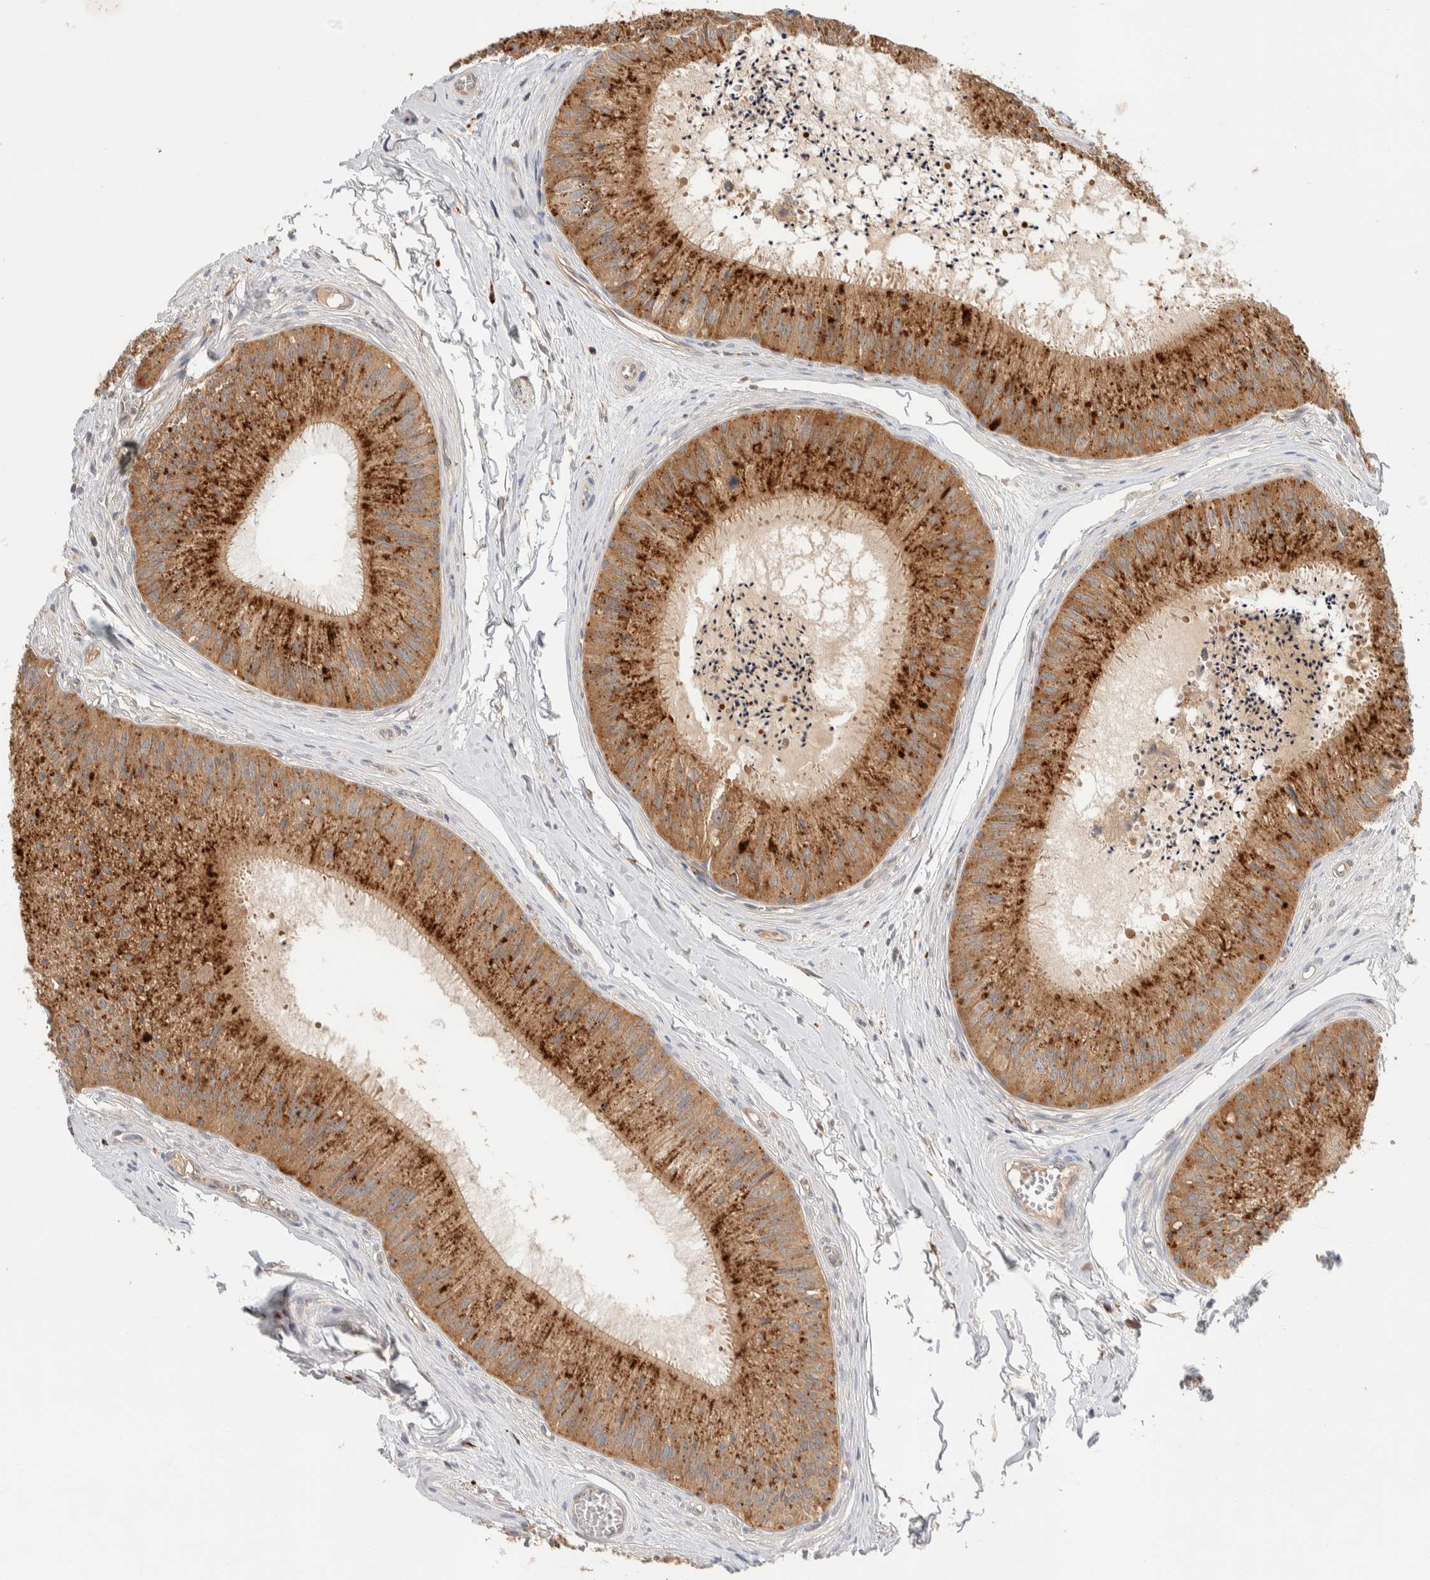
{"staining": {"intensity": "strong", "quantity": ">75%", "location": "cytoplasmic/membranous"}, "tissue": "epididymis", "cell_type": "Glandular cells", "image_type": "normal", "snomed": [{"axis": "morphology", "description": "Normal tissue, NOS"}, {"axis": "topography", "description": "Epididymis"}], "caption": "Immunohistochemistry (DAB) staining of benign human epididymis shows strong cytoplasmic/membranous protein staining in approximately >75% of glandular cells.", "gene": "GCLM", "patient": {"sex": "male", "age": 31}}